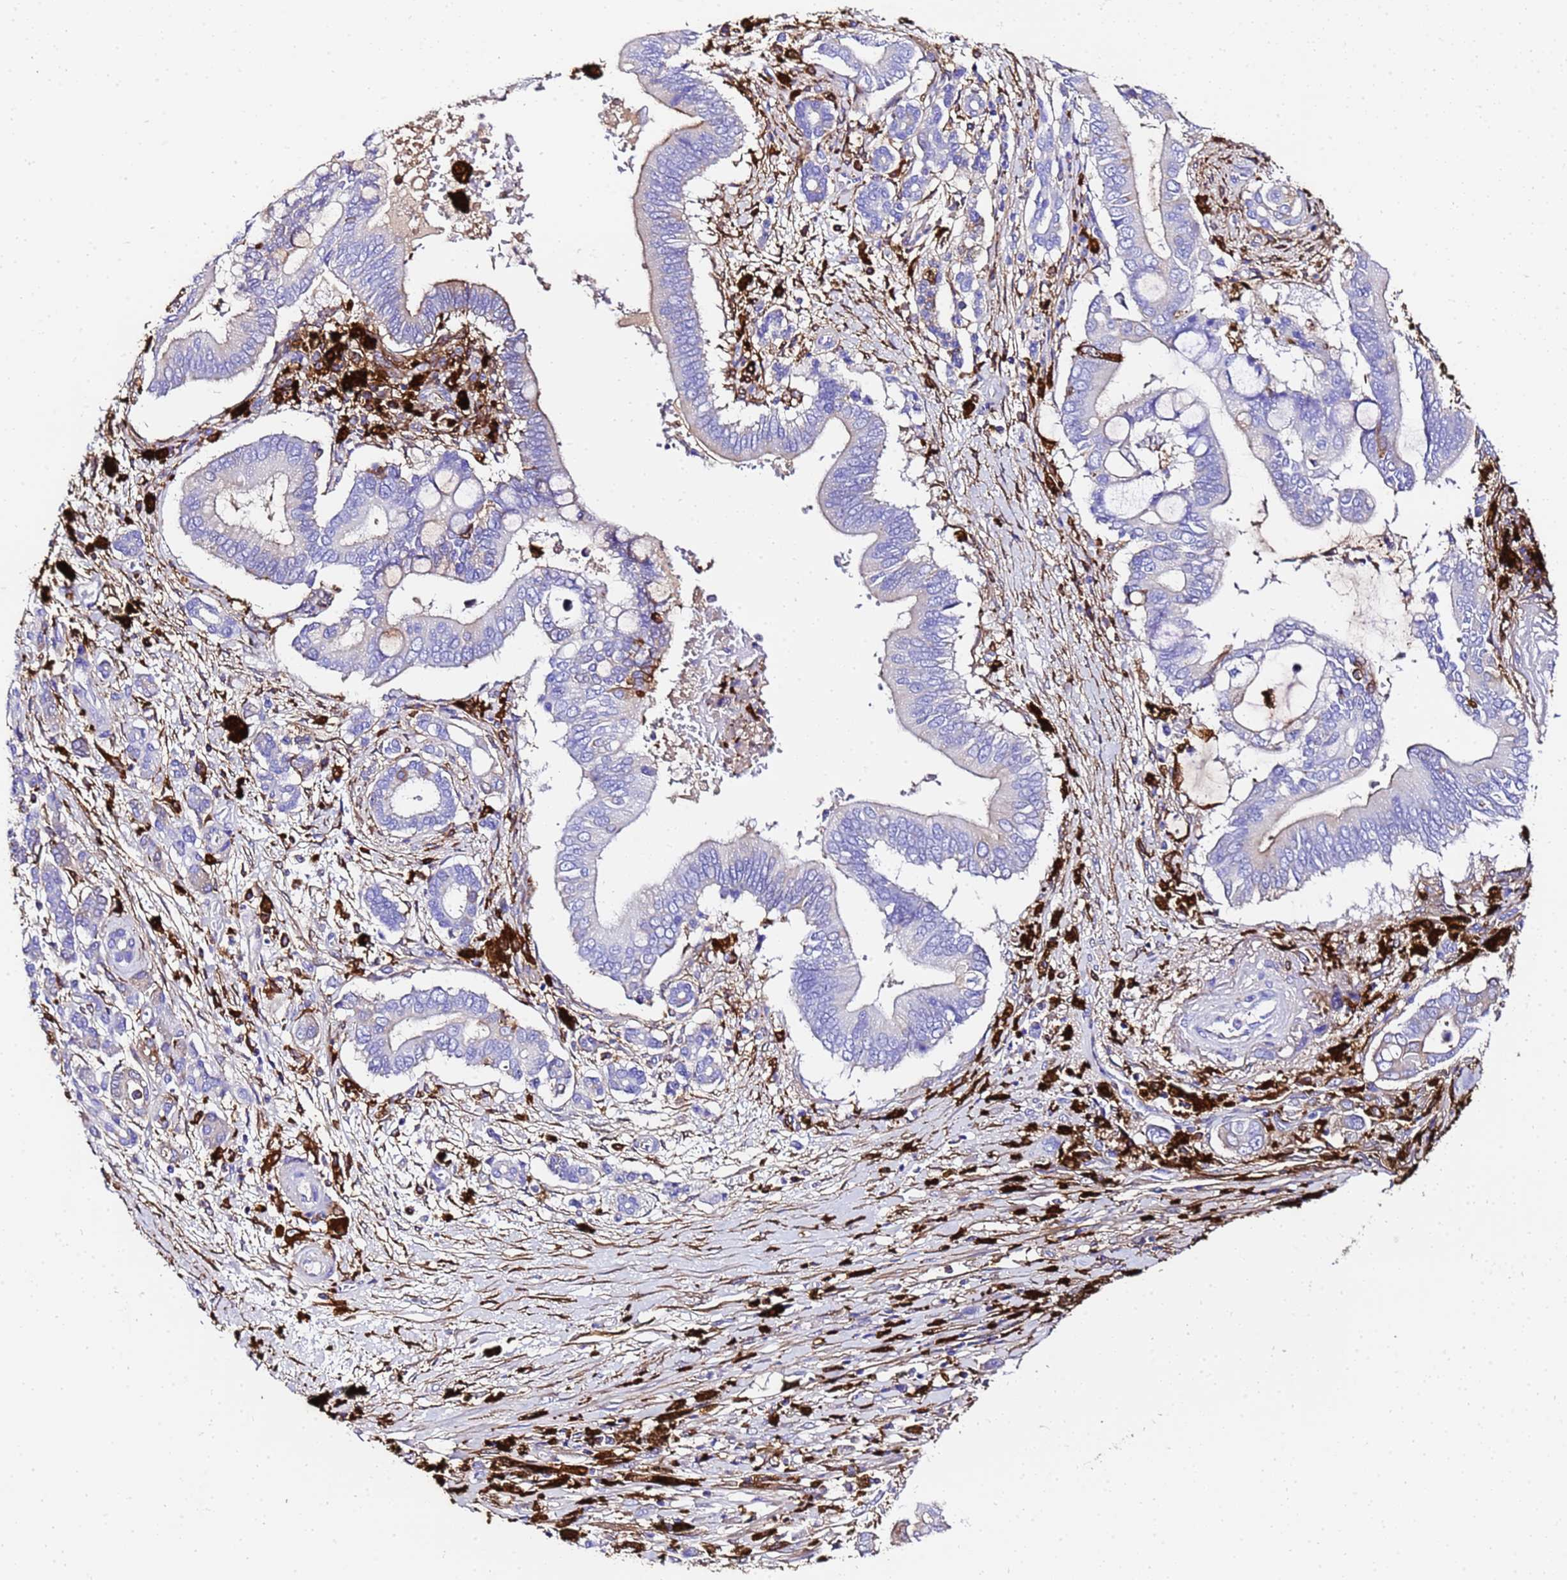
{"staining": {"intensity": "negative", "quantity": "none", "location": "none"}, "tissue": "pancreatic cancer", "cell_type": "Tumor cells", "image_type": "cancer", "snomed": [{"axis": "morphology", "description": "Adenocarcinoma, NOS"}, {"axis": "topography", "description": "Pancreas"}], "caption": "IHC image of adenocarcinoma (pancreatic) stained for a protein (brown), which reveals no expression in tumor cells. The staining was performed using DAB (3,3'-diaminobenzidine) to visualize the protein expression in brown, while the nuclei were stained in blue with hematoxylin (Magnification: 20x).", "gene": "FTL", "patient": {"sex": "male", "age": 68}}